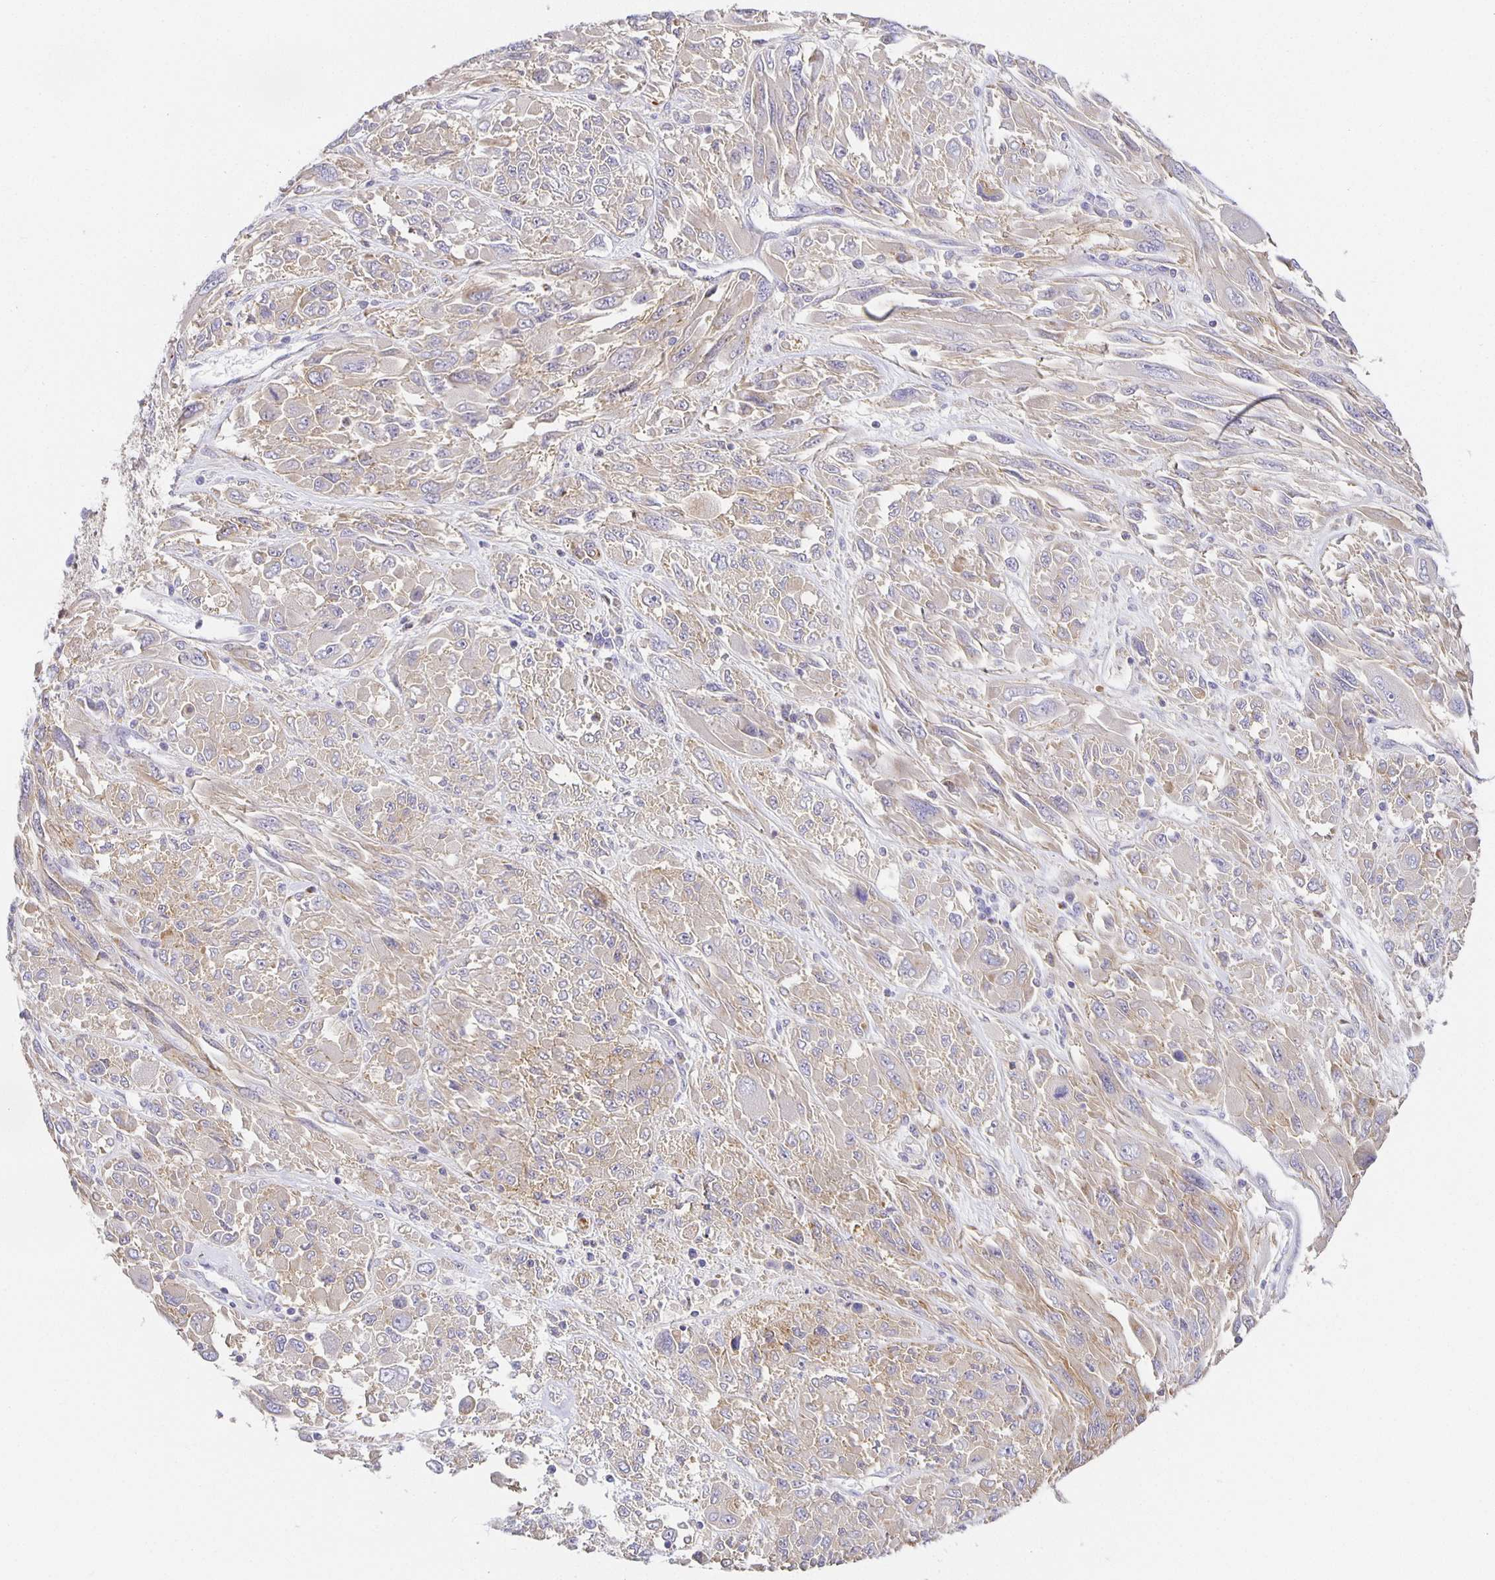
{"staining": {"intensity": "weak", "quantity": "<25%", "location": "cytoplasmic/membranous"}, "tissue": "melanoma", "cell_type": "Tumor cells", "image_type": "cancer", "snomed": [{"axis": "morphology", "description": "Malignant melanoma, NOS"}, {"axis": "topography", "description": "Skin"}], "caption": "Tumor cells are negative for brown protein staining in melanoma.", "gene": "FLRT3", "patient": {"sex": "female", "age": 91}}